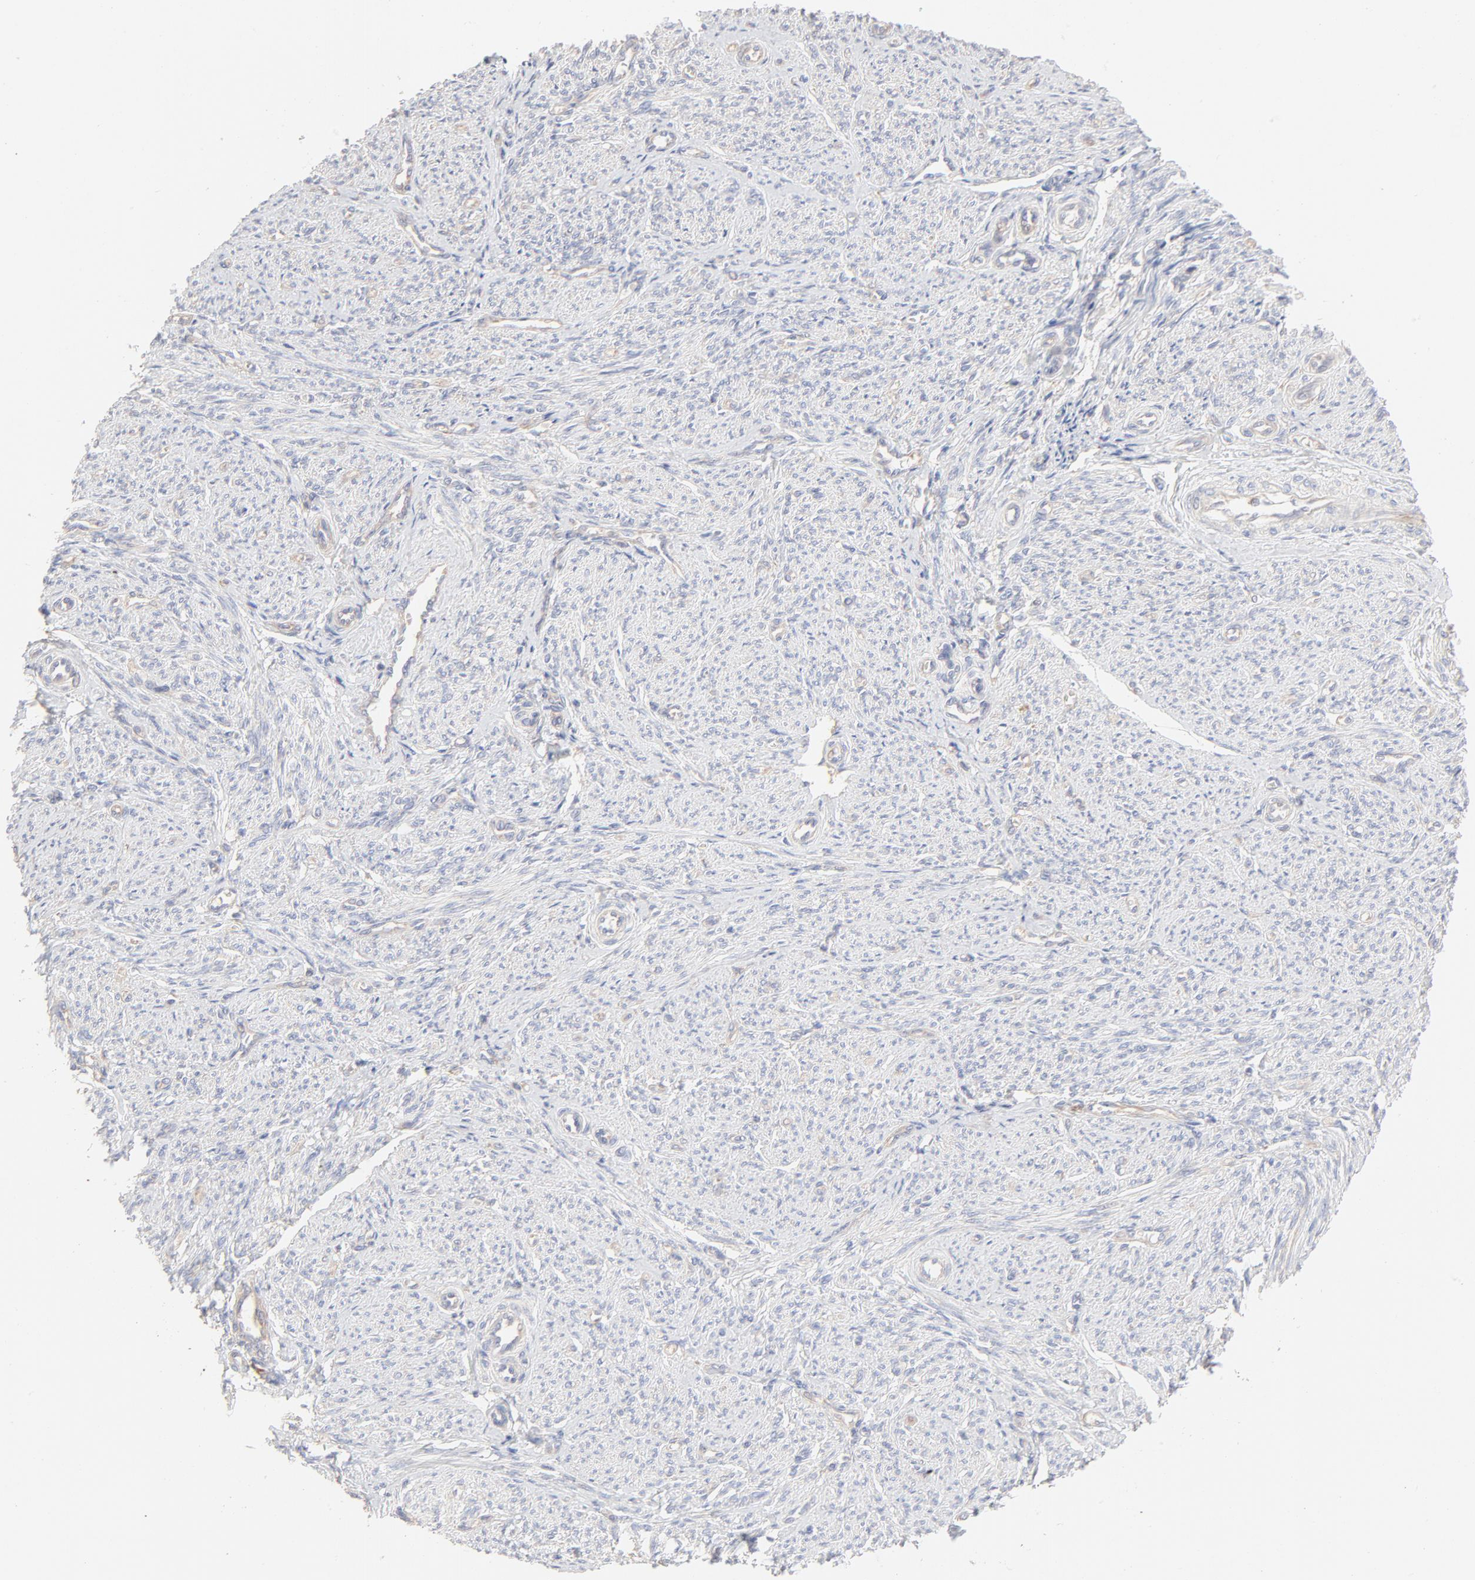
{"staining": {"intensity": "negative", "quantity": "none", "location": "none"}, "tissue": "smooth muscle", "cell_type": "Smooth muscle cells", "image_type": "normal", "snomed": [{"axis": "morphology", "description": "Normal tissue, NOS"}, {"axis": "topography", "description": "Smooth muscle"}], "caption": "The micrograph displays no significant expression in smooth muscle cells of smooth muscle. (Brightfield microscopy of DAB (3,3'-diaminobenzidine) immunohistochemistry at high magnification).", "gene": "RPS21", "patient": {"sex": "female", "age": 65}}